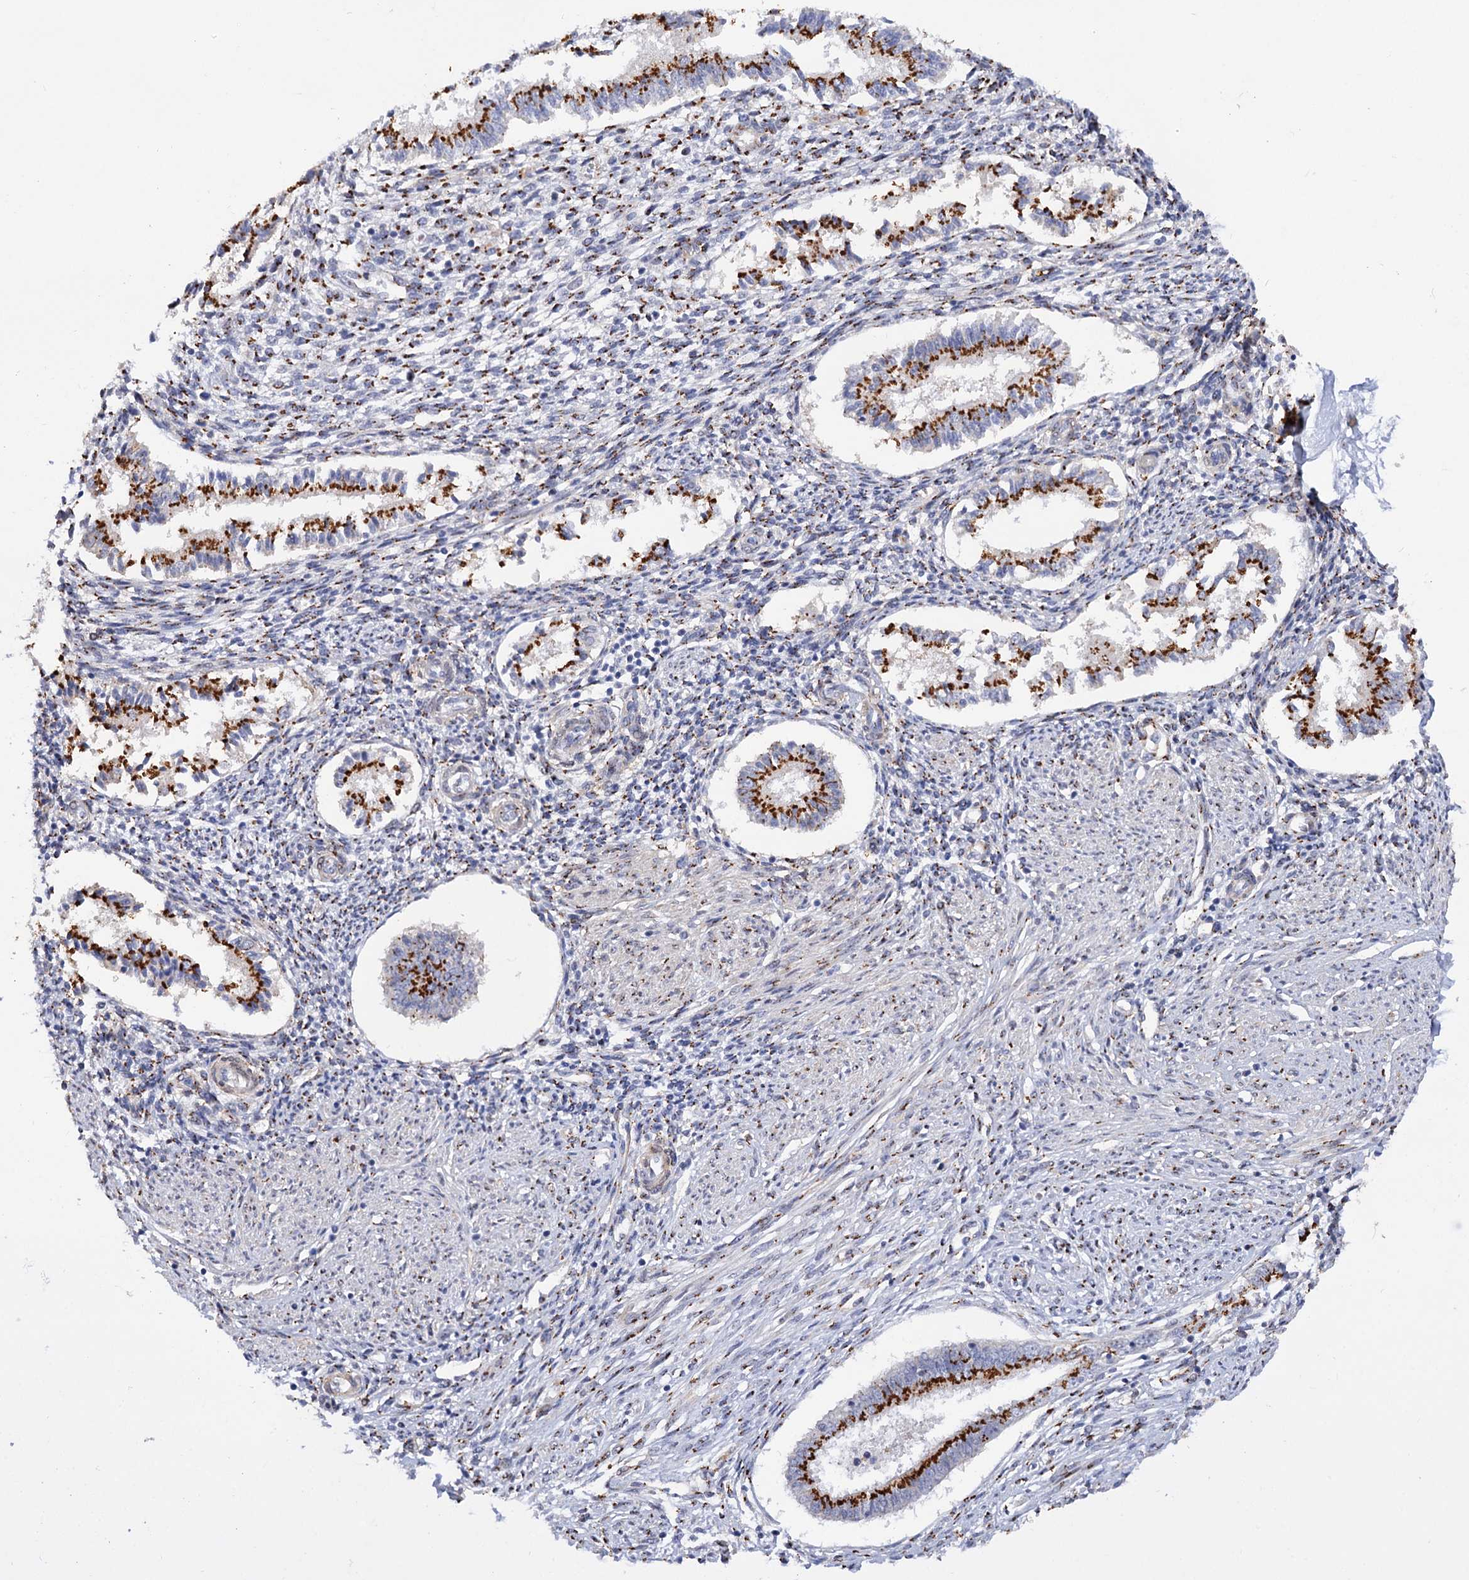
{"staining": {"intensity": "moderate", "quantity": ">75%", "location": "cytoplasmic/membranous"}, "tissue": "endometrium", "cell_type": "Cells in endometrial stroma", "image_type": "normal", "snomed": [{"axis": "morphology", "description": "Normal tissue, NOS"}, {"axis": "topography", "description": "Uterus"}, {"axis": "topography", "description": "Endometrium"}], "caption": "IHC (DAB (3,3'-diaminobenzidine)) staining of unremarkable endometrium reveals moderate cytoplasmic/membranous protein staining in about >75% of cells in endometrial stroma.", "gene": "C11orf96", "patient": {"sex": "female", "age": 48}}